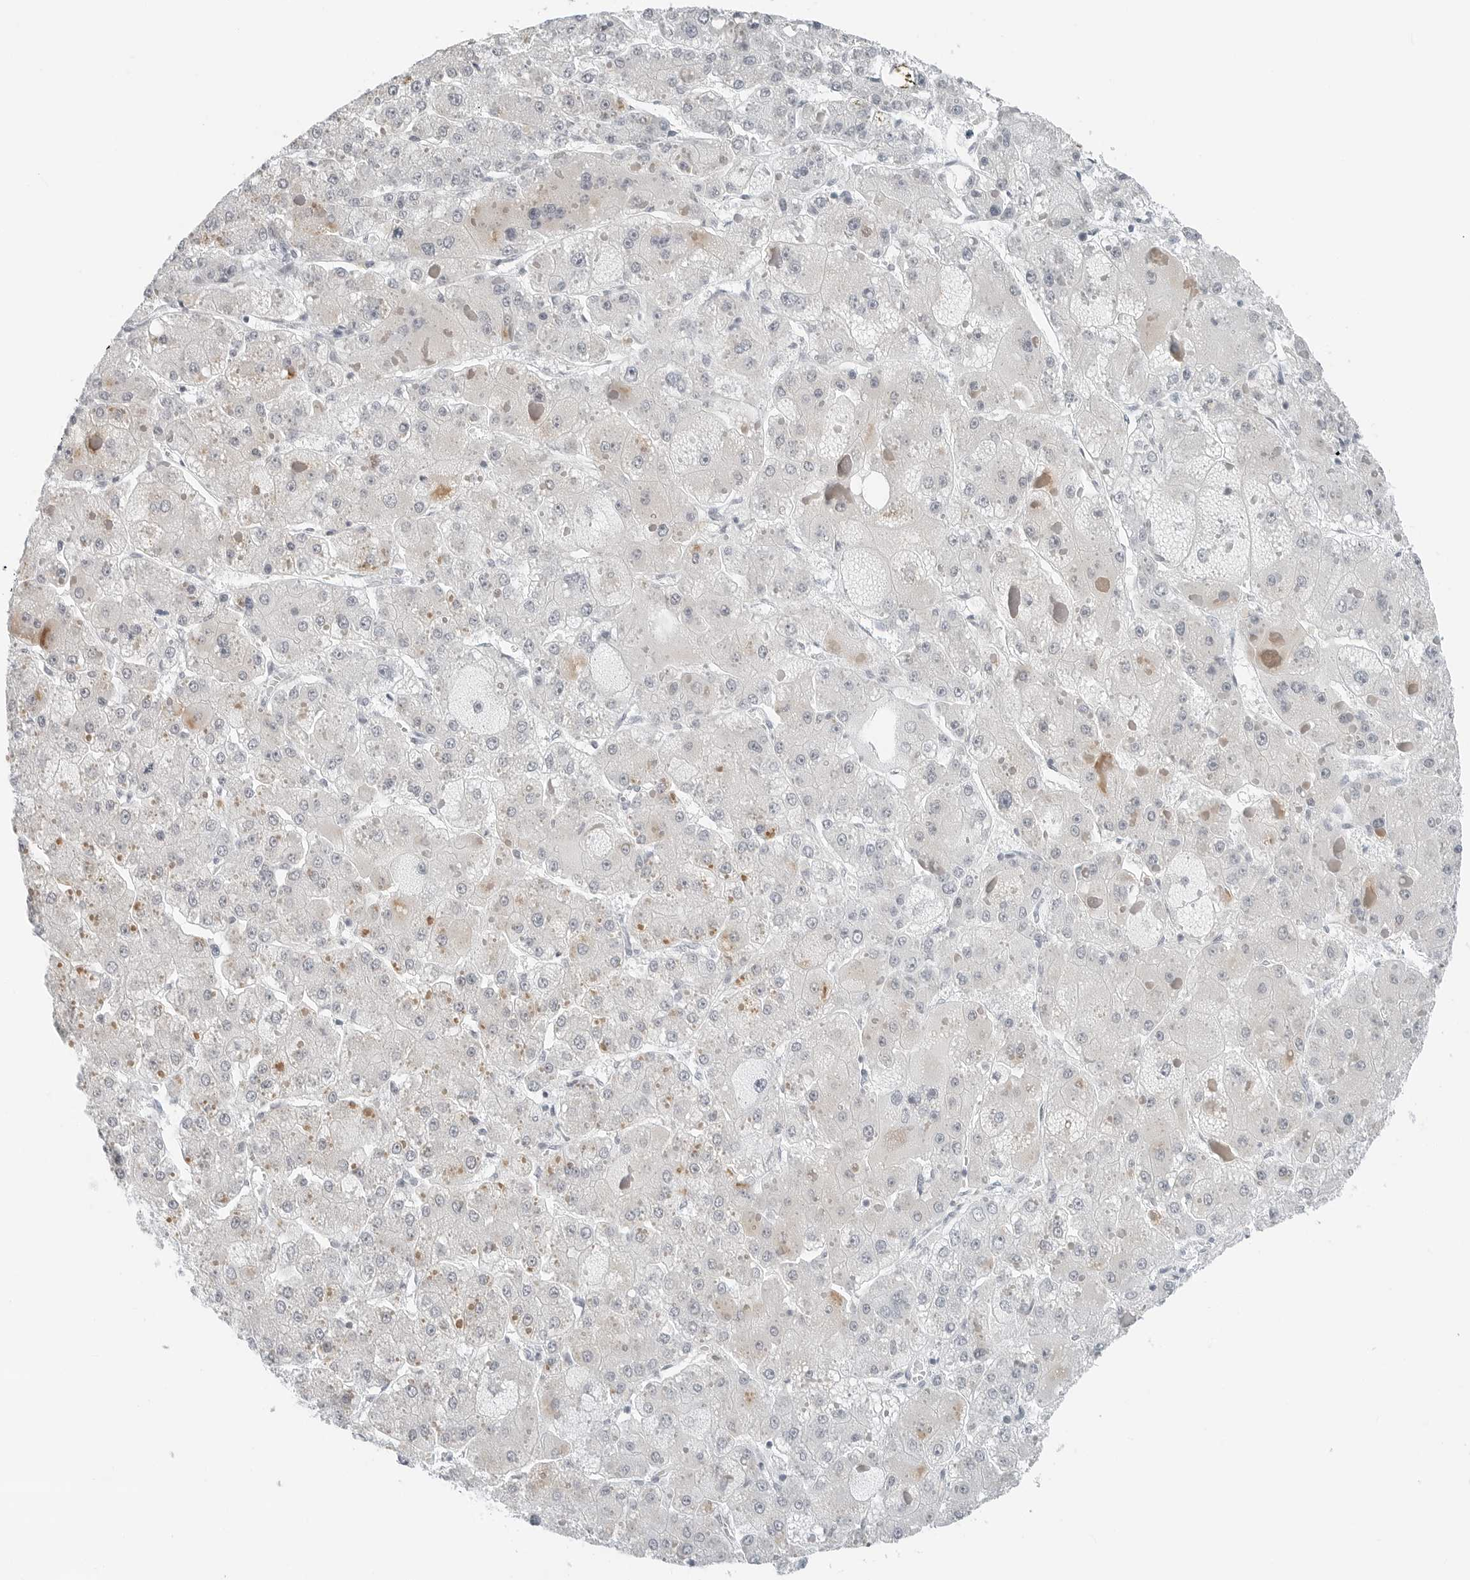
{"staining": {"intensity": "negative", "quantity": "none", "location": "none"}, "tissue": "liver cancer", "cell_type": "Tumor cells", "image_type": "cancer", "snomed": [{"axis": "morphology", "description": "Carcinoma, Hepatocellular, NOS"}, {"axis": "topography", "description": "Liver"}], "caption": "A histopathology image of human liver hepatocellular carcinoma is negative for staining in tumor cells. (IHC, brightfield microscopy, high magnification).", "gene": "XIRP1", "patient": {"sex": "female", "age": 73}}